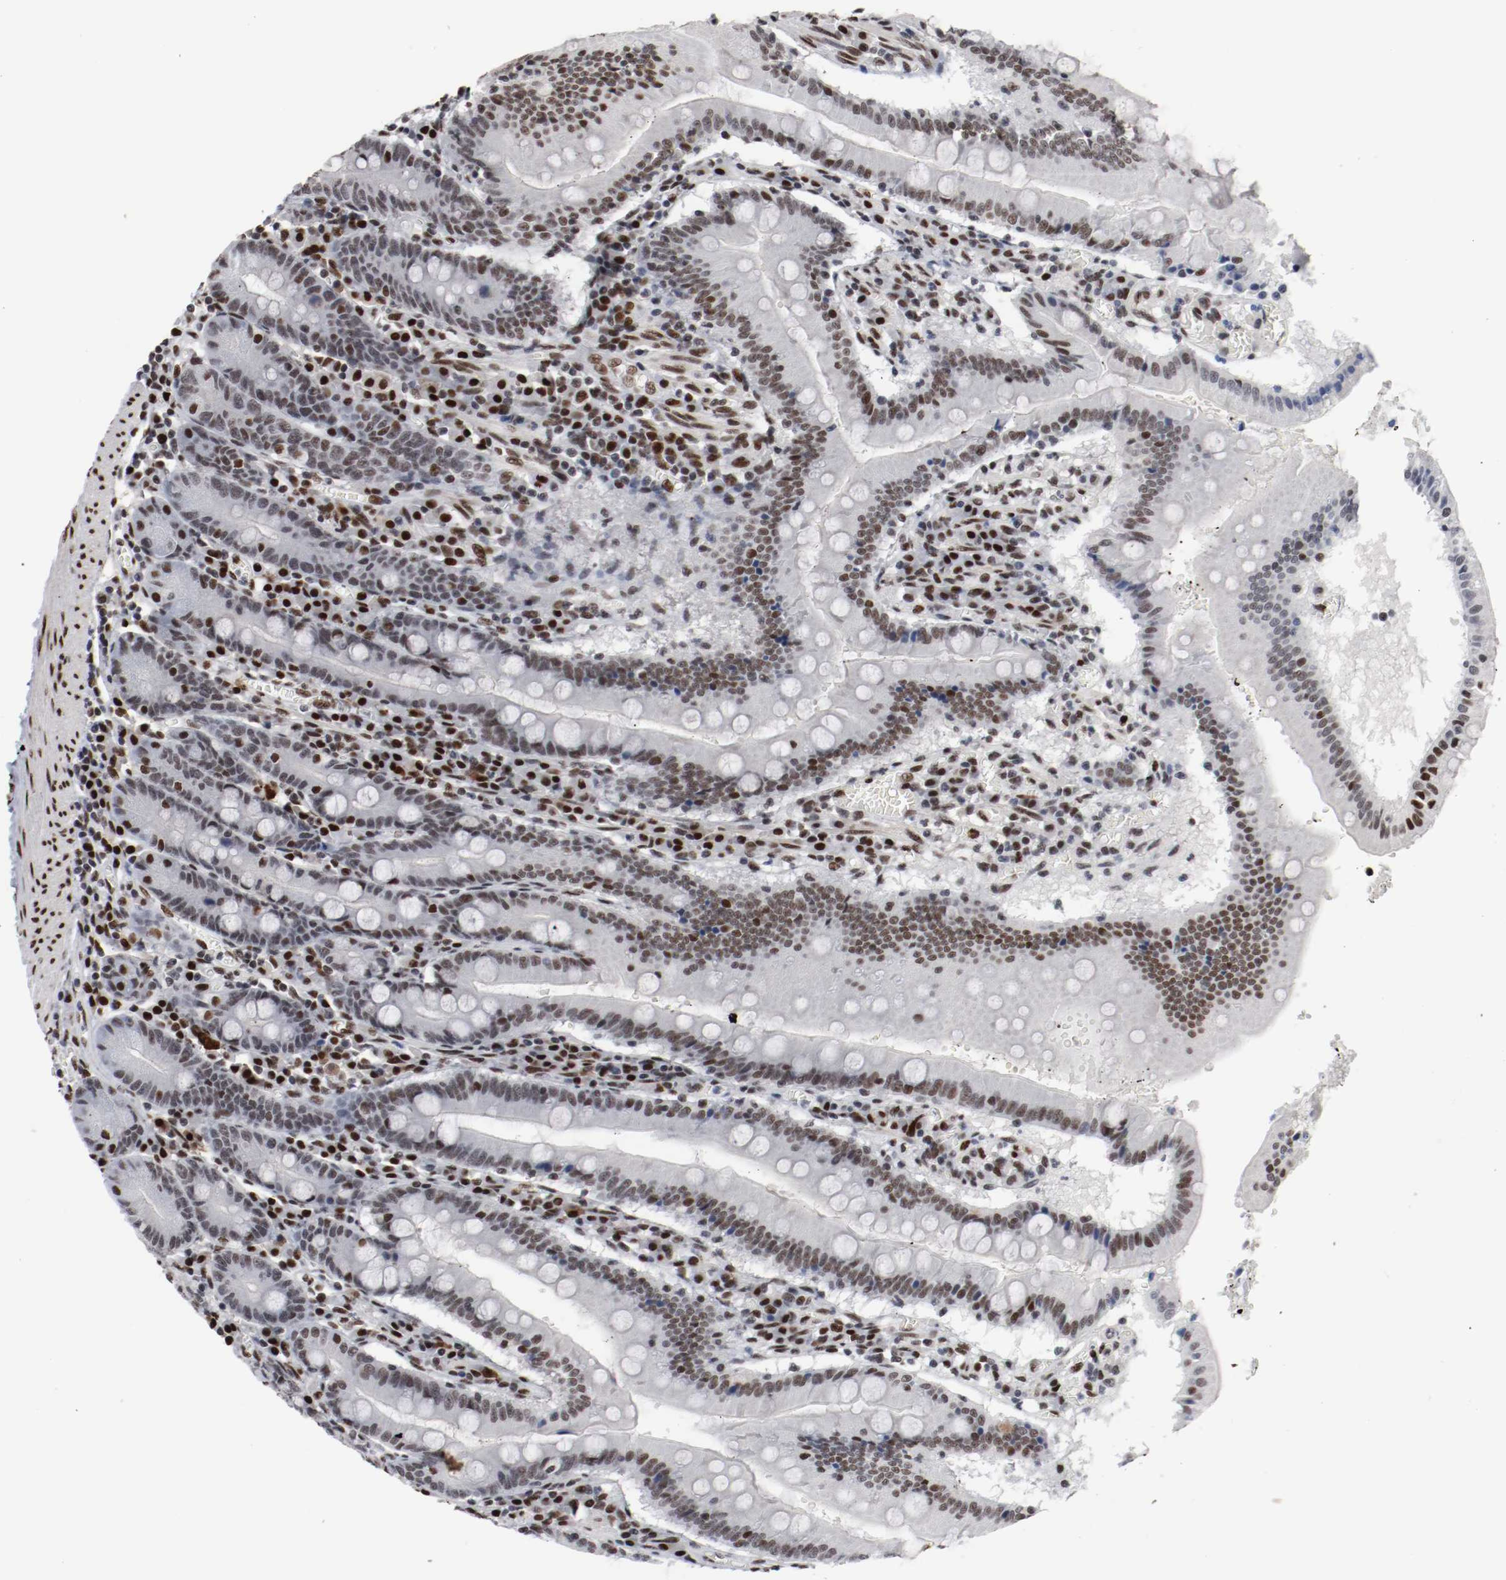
{"staining": {"intensity": "moderate", "quantity": "25%-75%", "location": "nuclear"}, "tissue": "small intestine", "cell_type": "Glandular cells", "image_type": "normal", "snomed": [{"axis": "morphology", "description": "Normal tissue, NOS"}, {"axis": "topography", "description": "Small intestine"}], "caption": "DAB (3,3'-diaminobenzidine) immunohistochemical staining of unremarkable small intestine shows moderate nuclear protein positivity in approximately 25%-75% of glandular cells.", "gene": "MEF2D", "patient": {"sex": "male", "age": 71}}